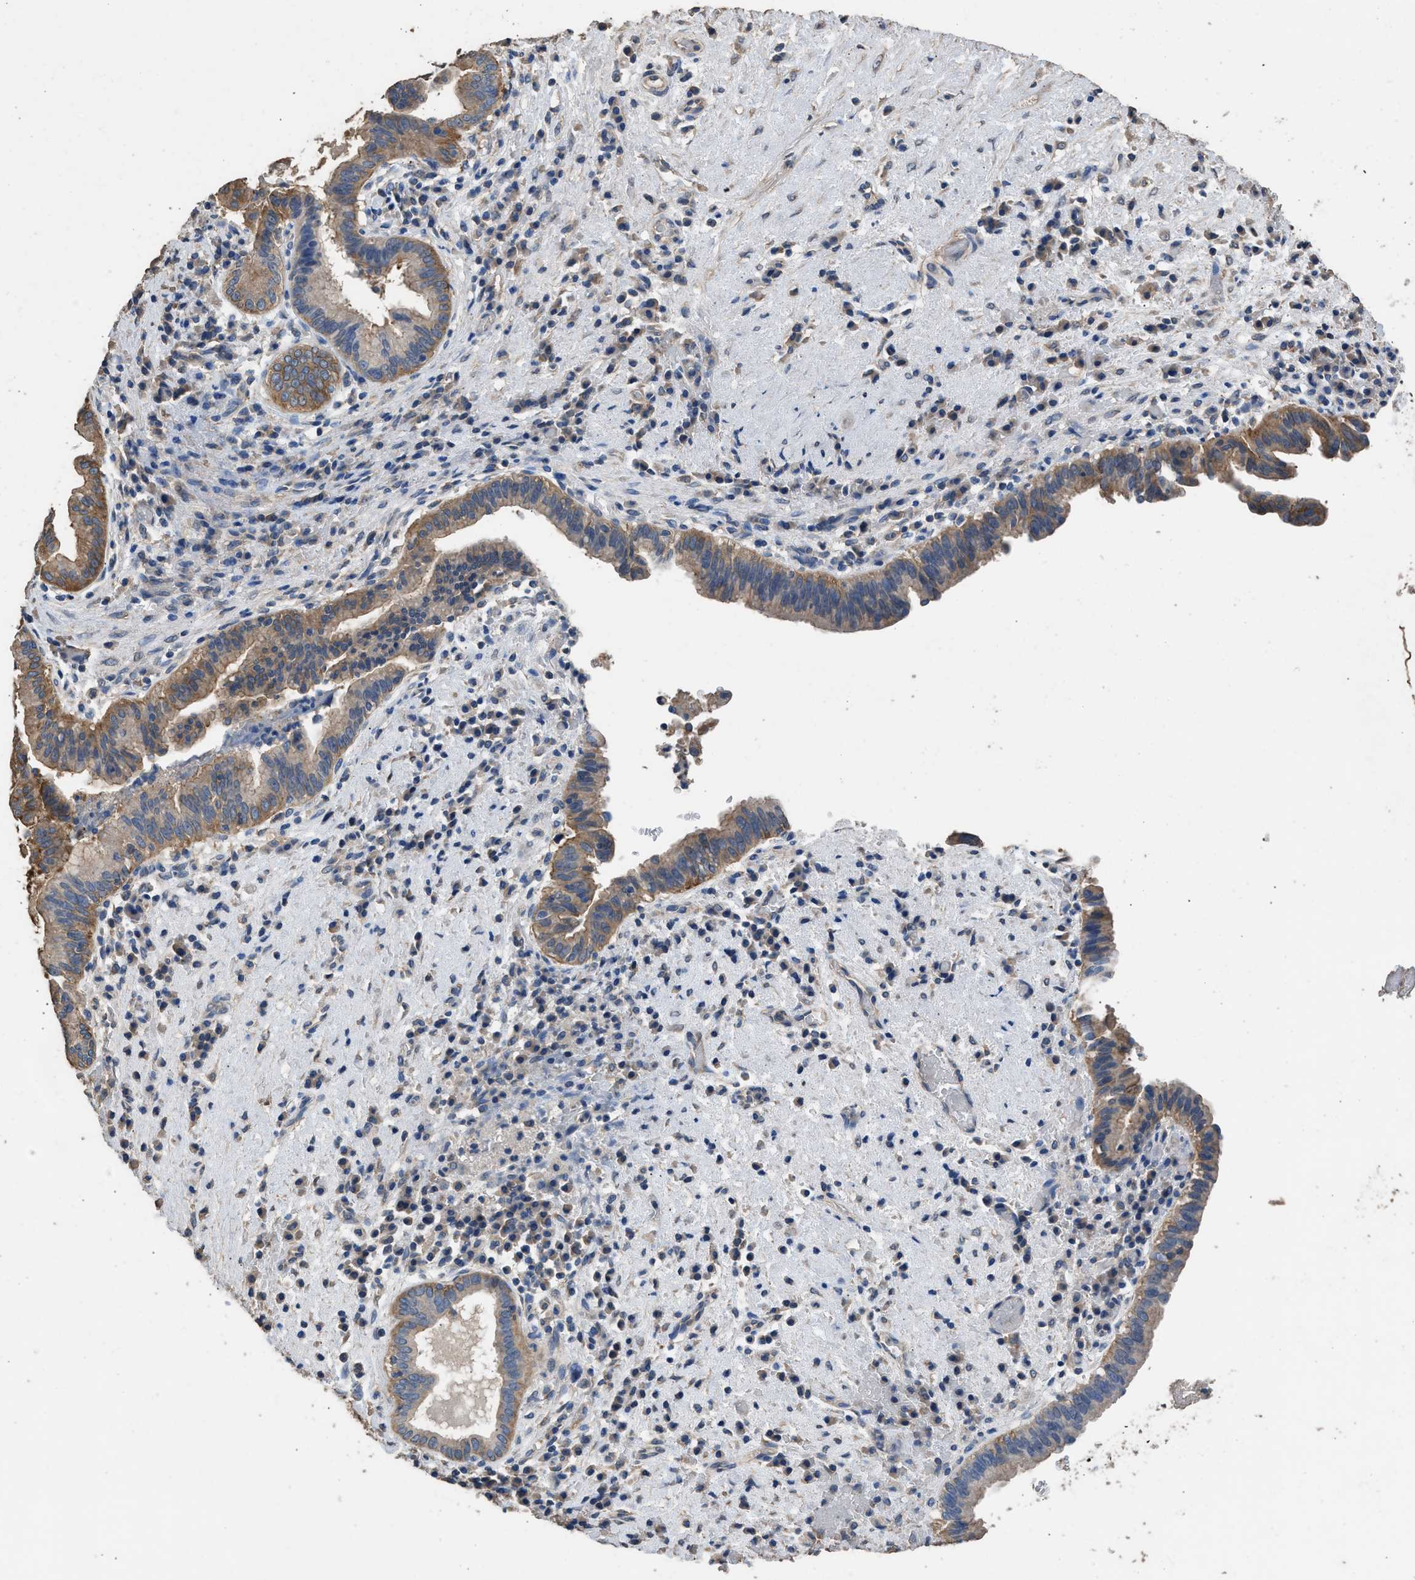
{"staining": {"intensity": "moderate", "quantity": ">75%", "location": "cytoplasmic/membranous"}, "tissue": "liver cancer", "cell_type": "Tumor cells", "image_type": "cancer", "snomed": [{"axis": "morphology", "description": "Cholangiocarcinoma"}, {"axis": "topography", "description": "Liver"}], "caption": "Brown immunohistochemical staining in liver cancer (cholangiocarcinoma) demonstrates moderate cytoplasmic/membranous staining in about >75% of tumor cells.", "gene": "ITSN1", "patient": {"sex": "female", "age": 38}}